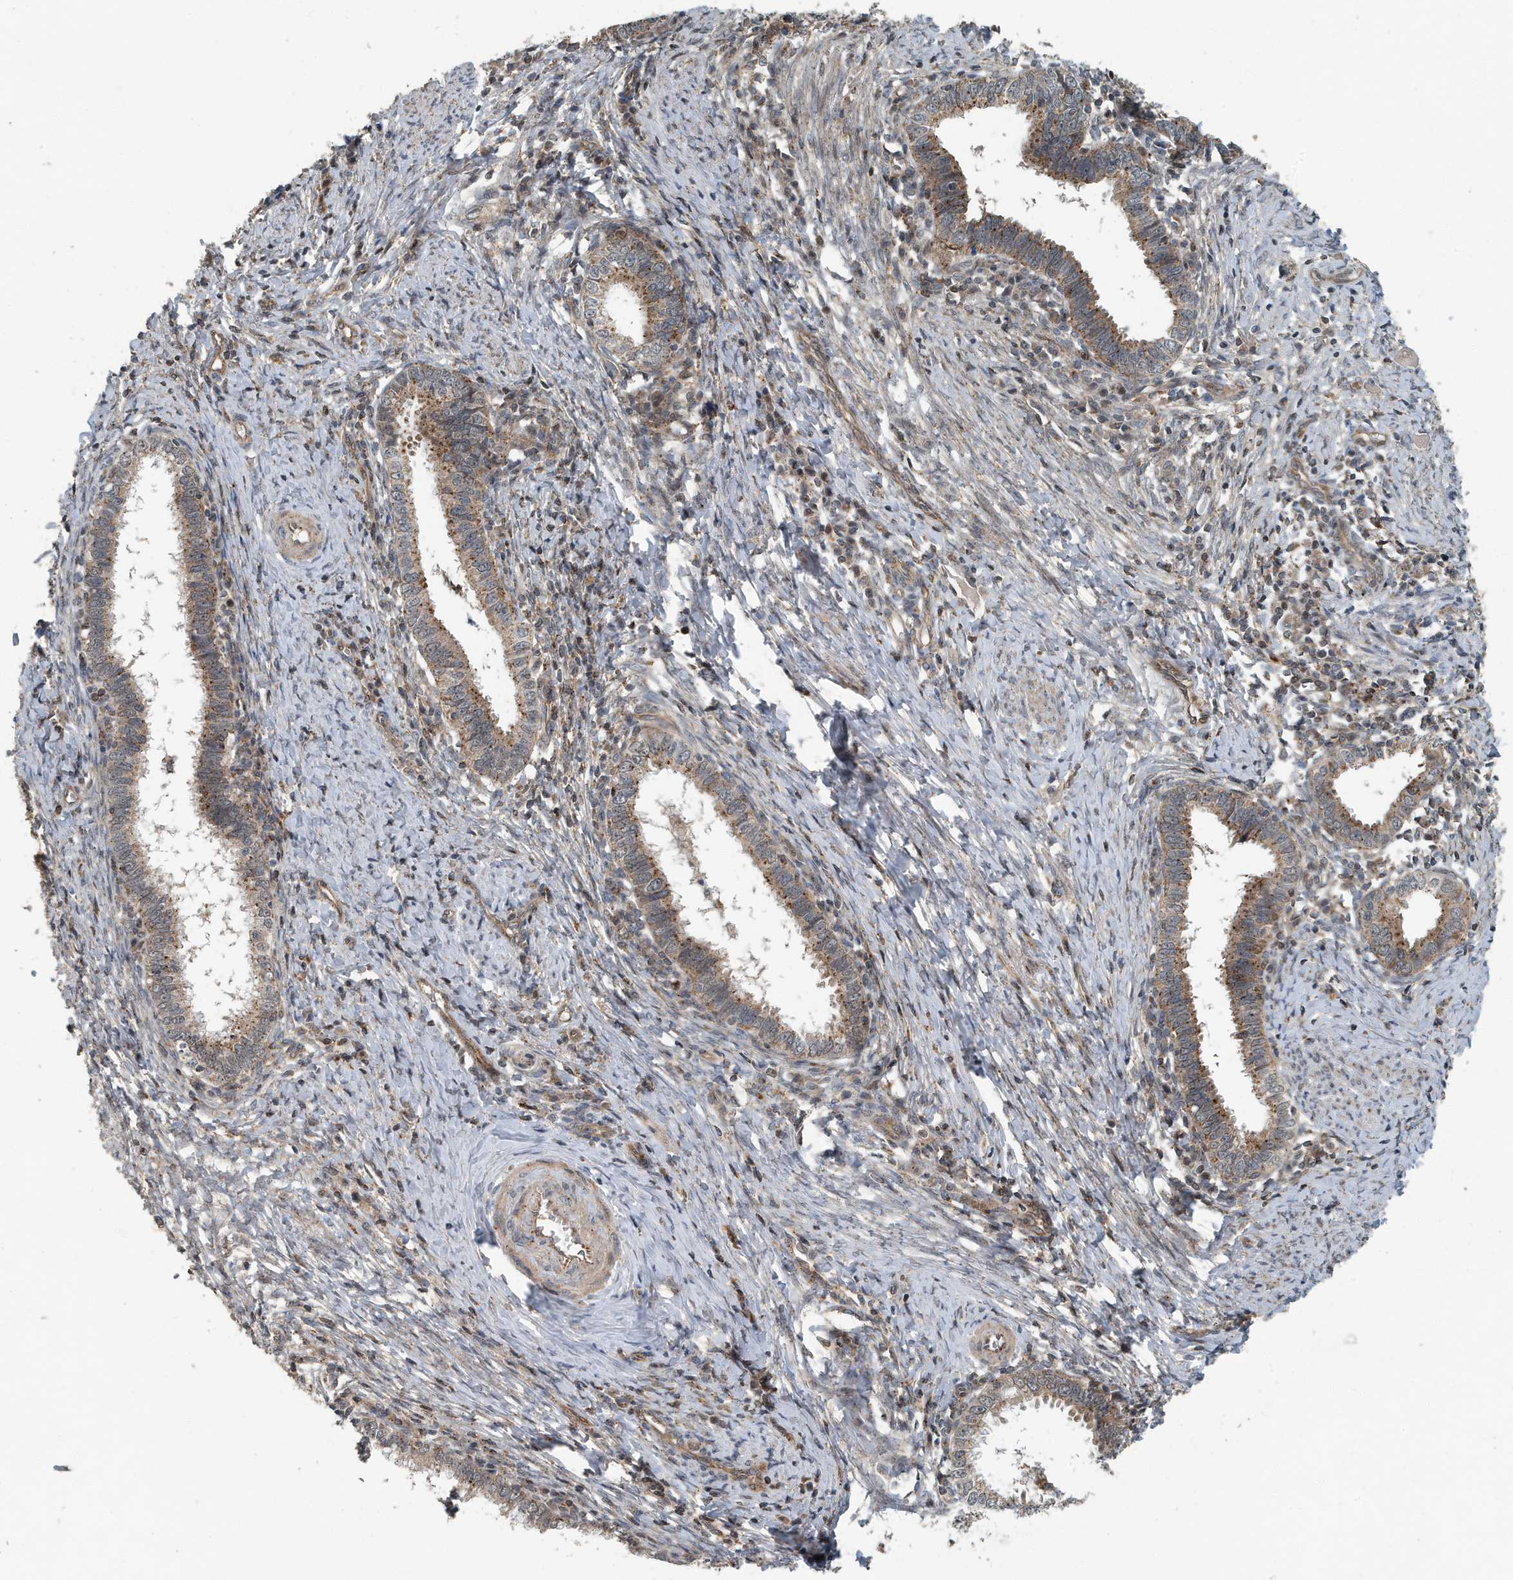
{"staining": {"intensity": "moderate", "quantity": ">75%", "location": "cytoplasmic/membranous"}, "tissue": "cervical cancer", "cell_type": "Tumor cells", "image_type": "cancer", "snomed": [{"axis": "morphology", "description": "Adenocarcinoma, NOS"}, {"axis": "topography", "description": "Cervix"}], "caption": "A photomicrograph of human adenocarcinoma (cervical) stained for a protein displays moderate cytoplasmic/membranous brown staining in tumor cells.", "gene": "KIF15", "patient": {"sex": "female", "age": 36}}